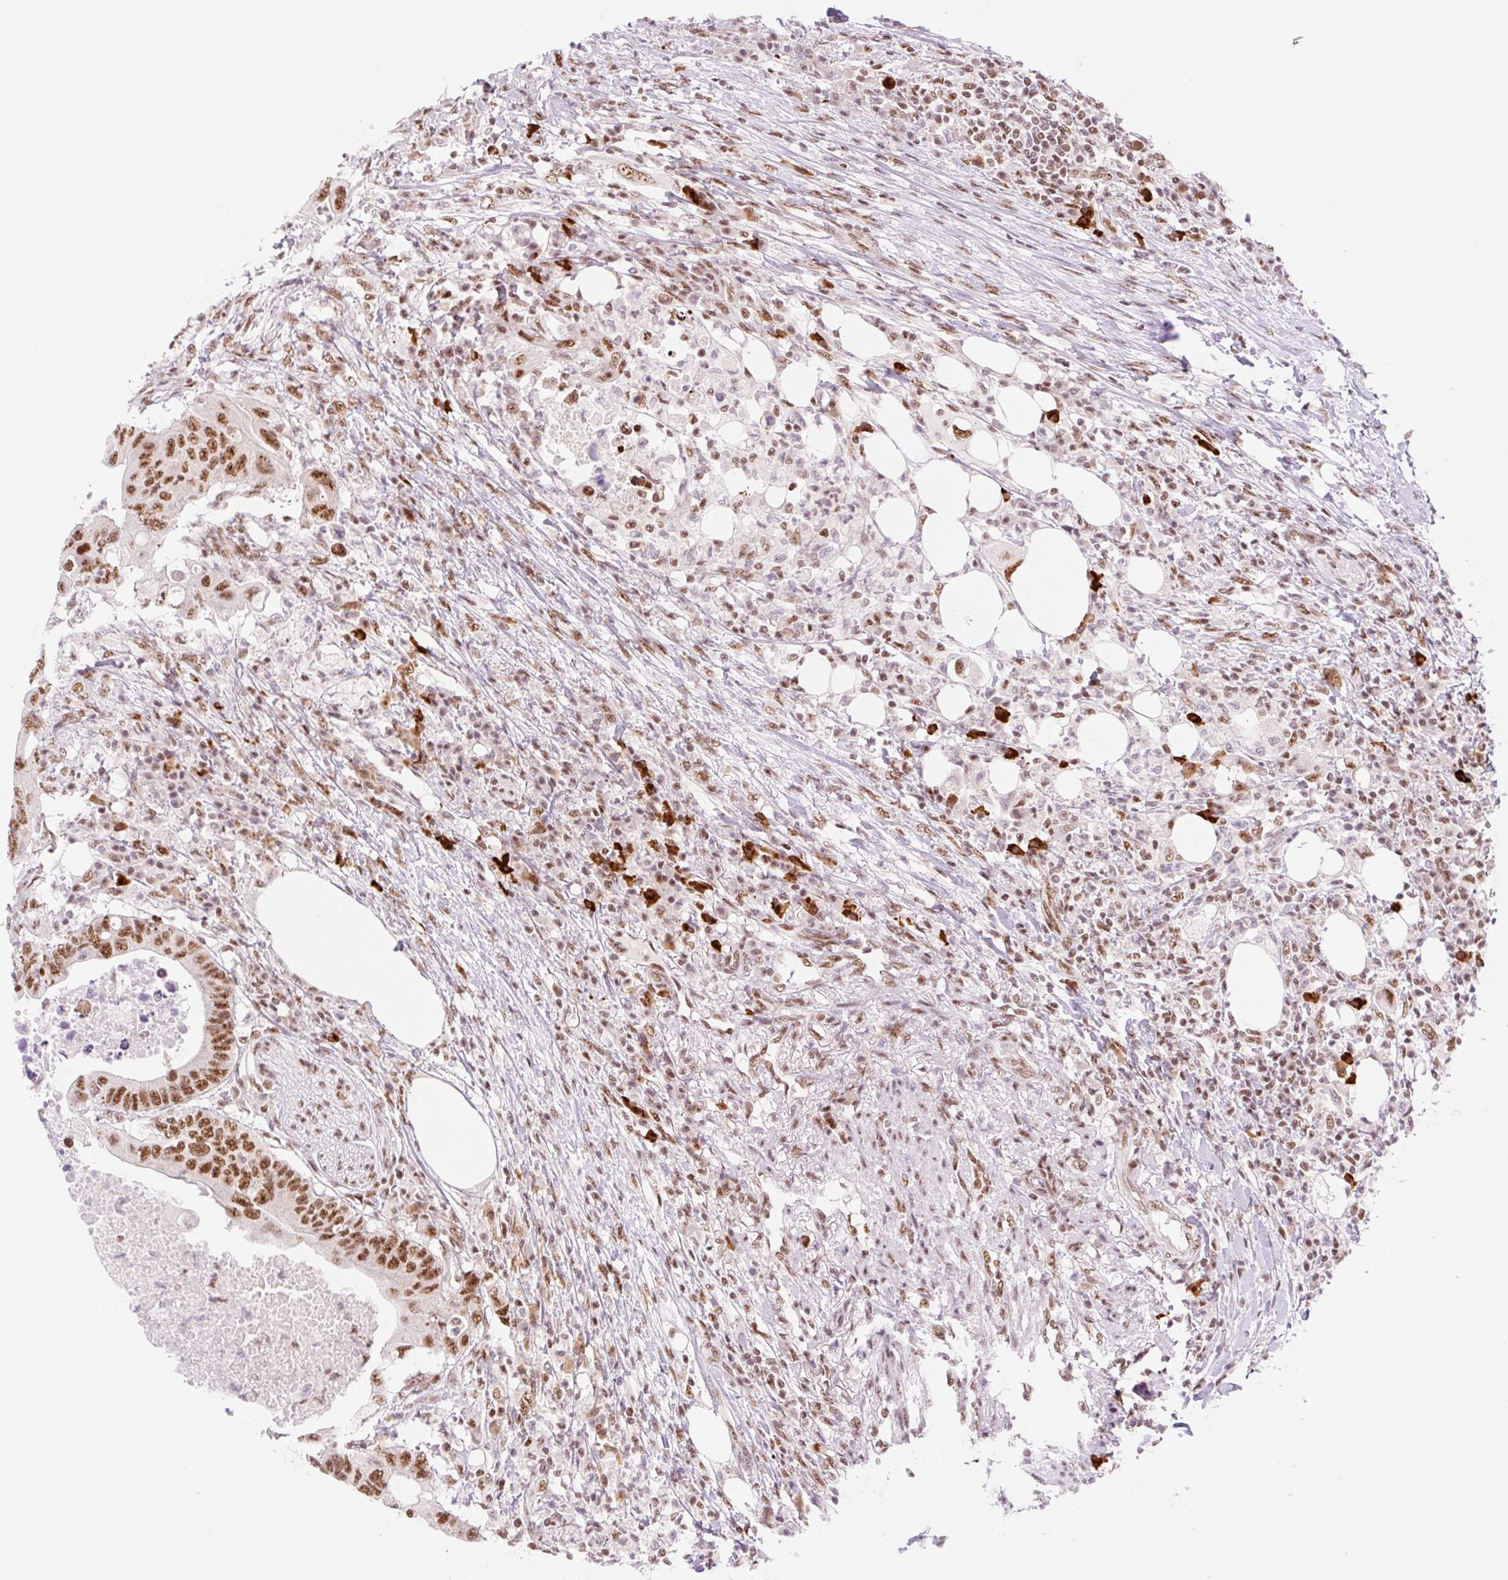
{"staining": {"intensity": "strong", "quantity": ">75%", "location": "nuclear"}, "tissue": "colorectal cancer", "cell_type": "Tumor cells", "image_type": "cancer", "snomed": [{"axis": "morphology", "description": "Adenocarcinoma, NOS"}, {"axis": "topography", "description": "Colon"}], "caption": "The immunohistochemical stain shows strong nuclear positivity in tumor cells of colorectal adenocarcinoma tissue.", "gene": "PRDM11", "patient": {"sex": "male", "age": 71}}